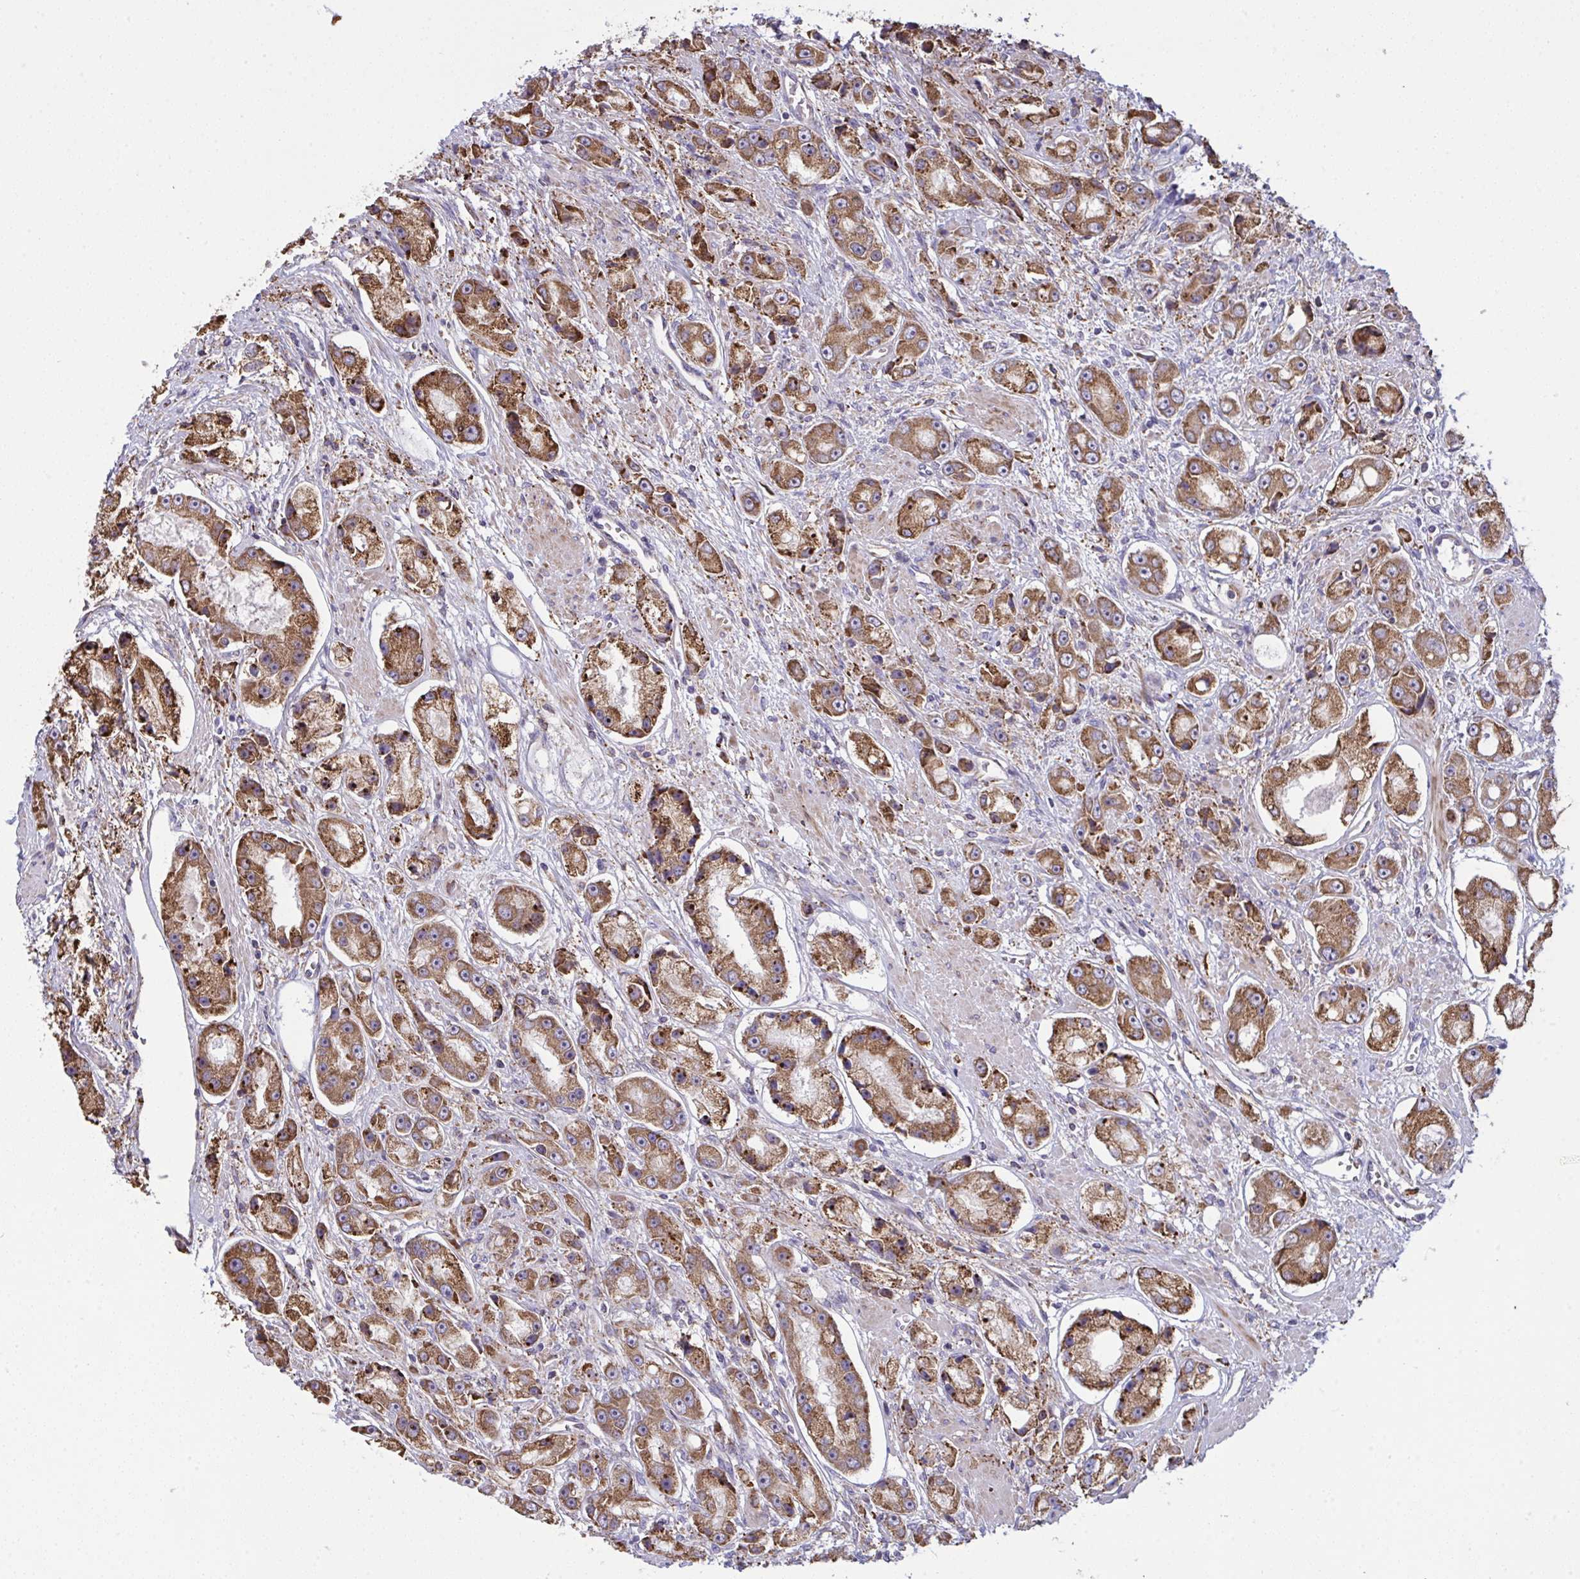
{"staining": {"intensity": "moderate", "quantity": ">75%", "location": "cytoplasmic/membranous"}, "tissue": "prostate cancer", "cell_type": "Tumor cells", "image_type": "cancer", "snomed": [{"axis": "morphology", "description": "Adenocarcinoma, High grade"}, {"axis": "topography", "description": "Prostate"}], "caption": "Immunohistochemistry (IHC) staining of prostate adenocarcinoma (high-grade), which exhibits medium levels of moderate cytoplasmic/membranous staining in about >75% of tumor cells indicating moderate cytoplasmic/membranous protein positivity. The staining was performed using DAB (3,3'-diaminobenzidine) (brown) for protein detection and nuclei were counterstained in hematoxylin (blue).", "gene": "MYMK", "patient": {"sex": "male", "age": 67}}